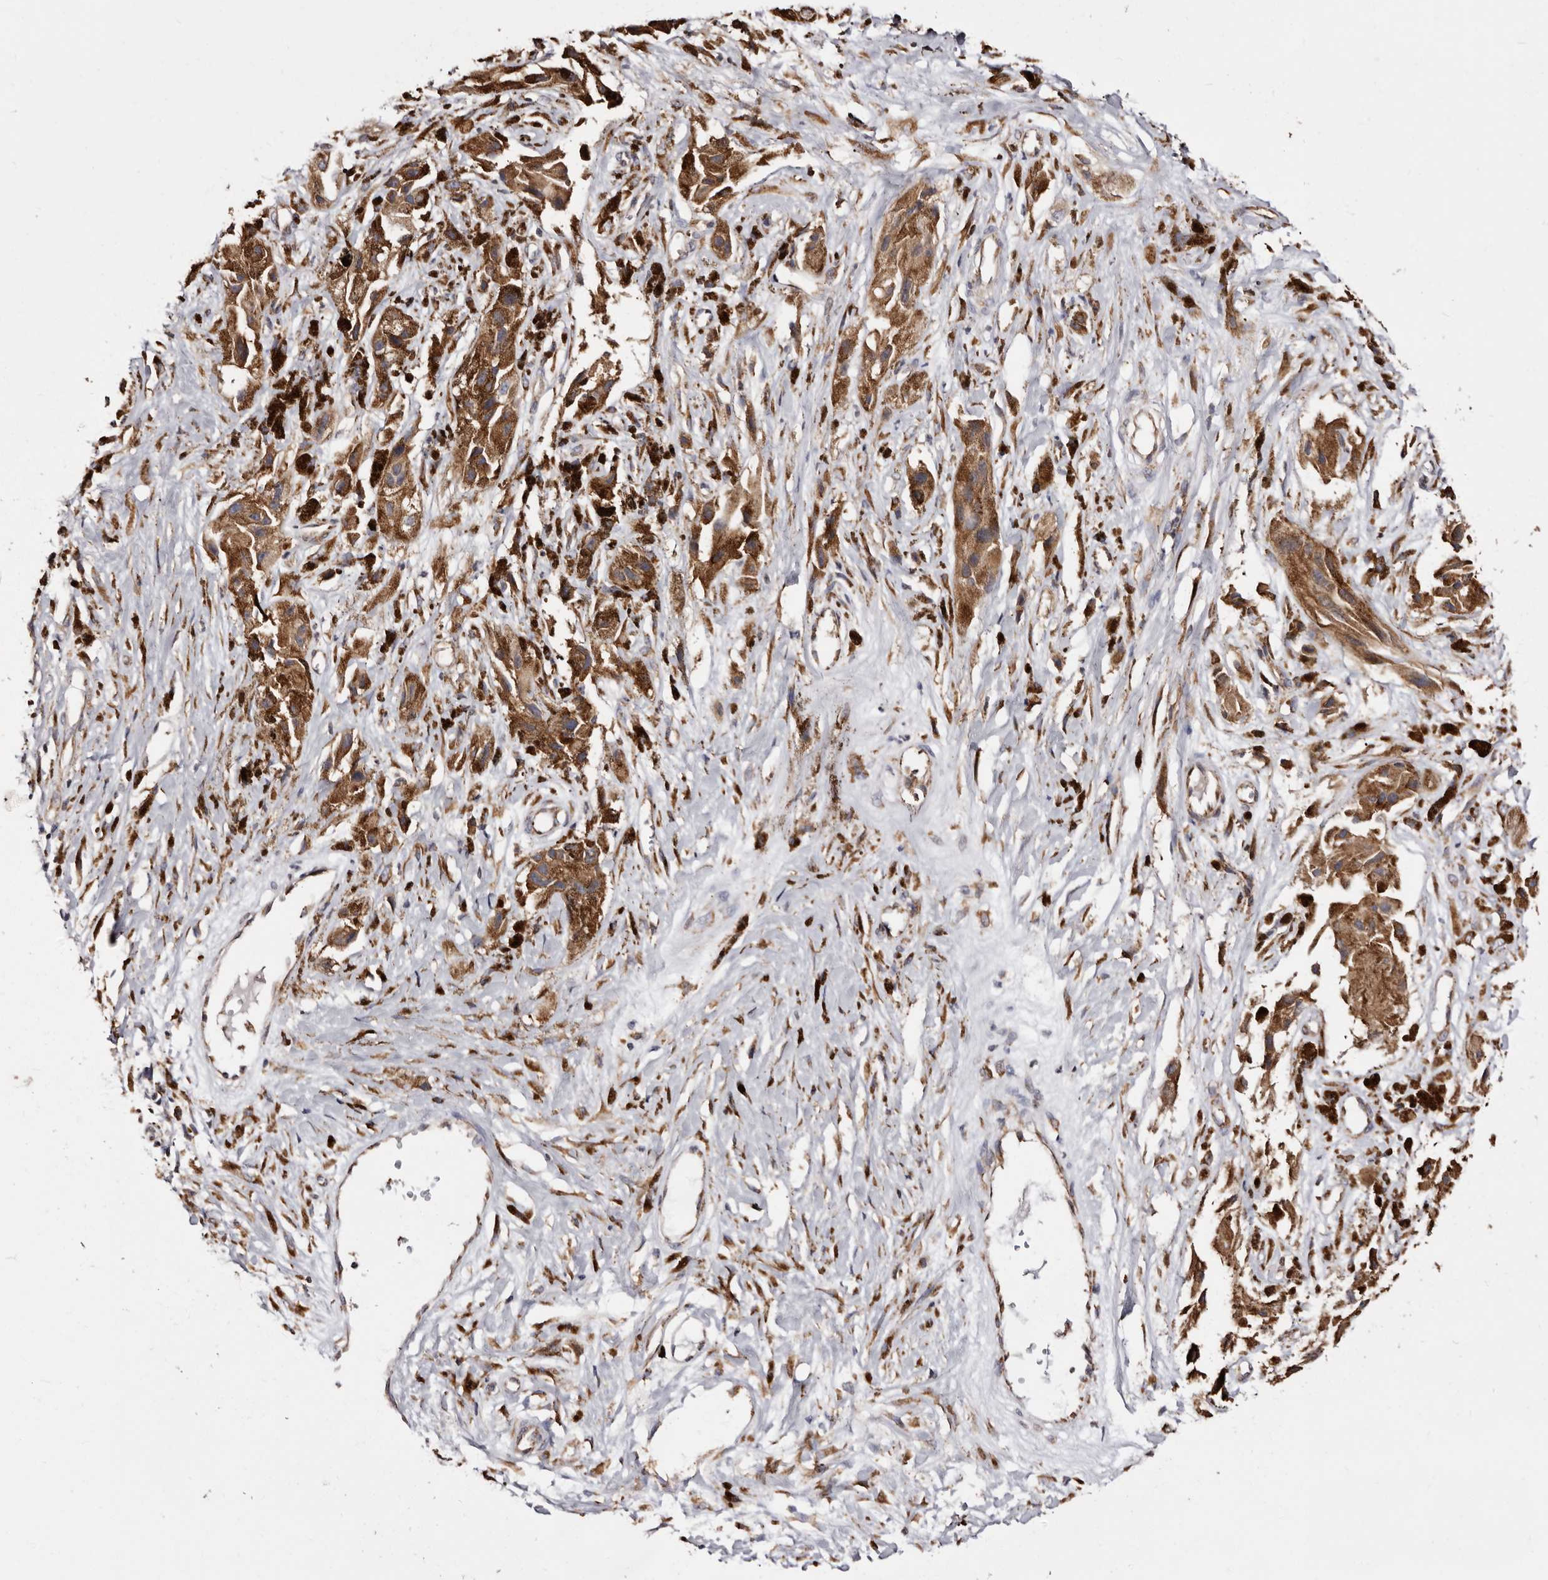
{"staining": {"intensity": "moderate", "quantity": ">75%", "location": "cytoplasmic/membranous"}, "tissue": "melanoma", "cell_type": "Tumor cells", "image_type": "cancer", "snomed": [{"axis": "morphology", "description": "Malignant melanoma, NOS"}, {"axis": "topography", "description": "Skin"}], "caption": "Tumor cells display medium levels of moderate cytoplasmic/membranous staining in about >75% of cells in human melanoma. The staining was performed using DAB (3,3'-diaminobenzidine) to visualize the protein expression in brown, while the nuclei were stained in blue with hematoxylin (Magnification: 20x).", "gene": "ACBD6", "patient": {"sex": "male", "age": 88}}